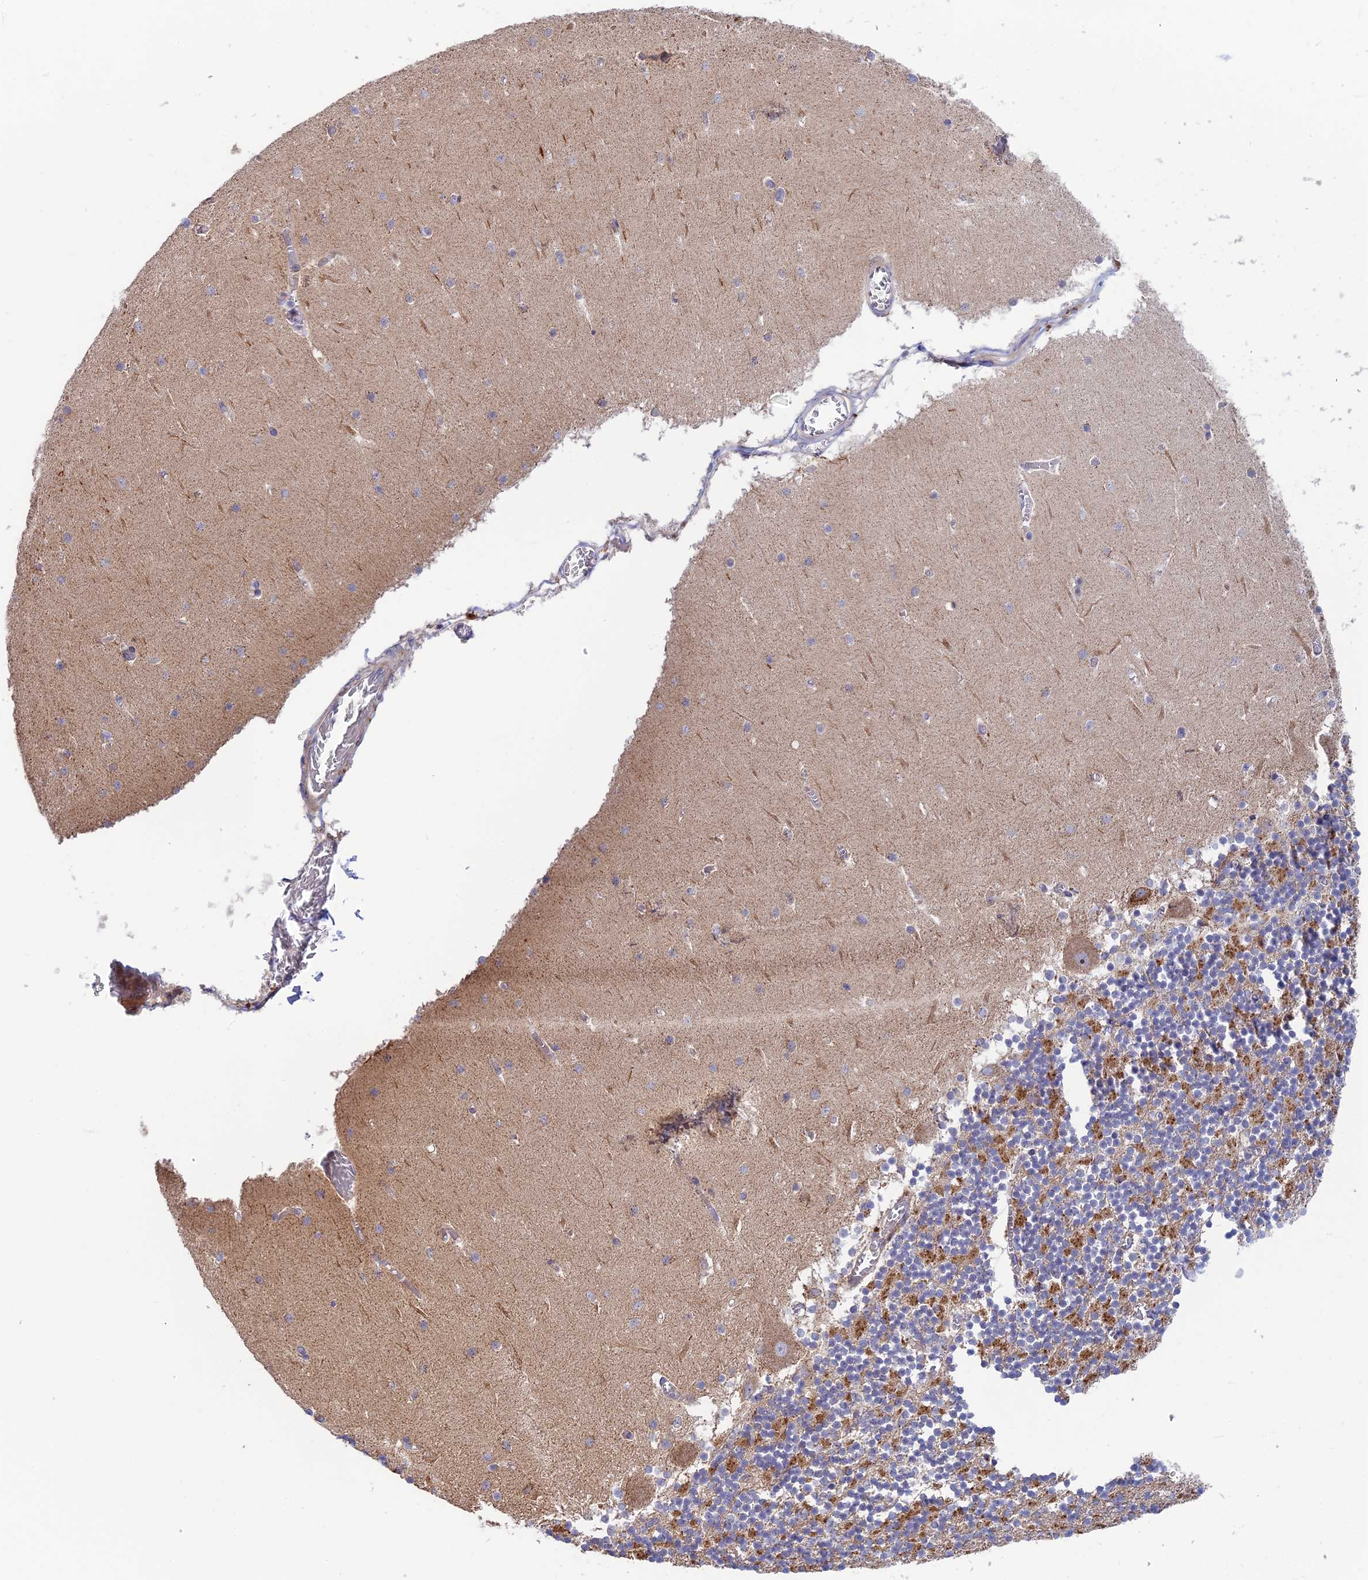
{"staining": {"intensity": "strong", "quantity": "<25%", "location": "cytoplasmic/membranous"}, "tissue": "cerebellum", "cell_type": "Cells in granular layer", "image_type": "normal", "snomed": [{"axis": "morphology", "description": "Normal tissue, NOS"}, {"axis": "topography", "description": "Cerebellum"}], "caption": "Protein staining demonstrates strong cytoplasmic/membranous staining in approximately <25% of cells in granular layer in benign cerebellum.", "gene": "BLTP2", "patient": {"sex": "female", "age": 28}}